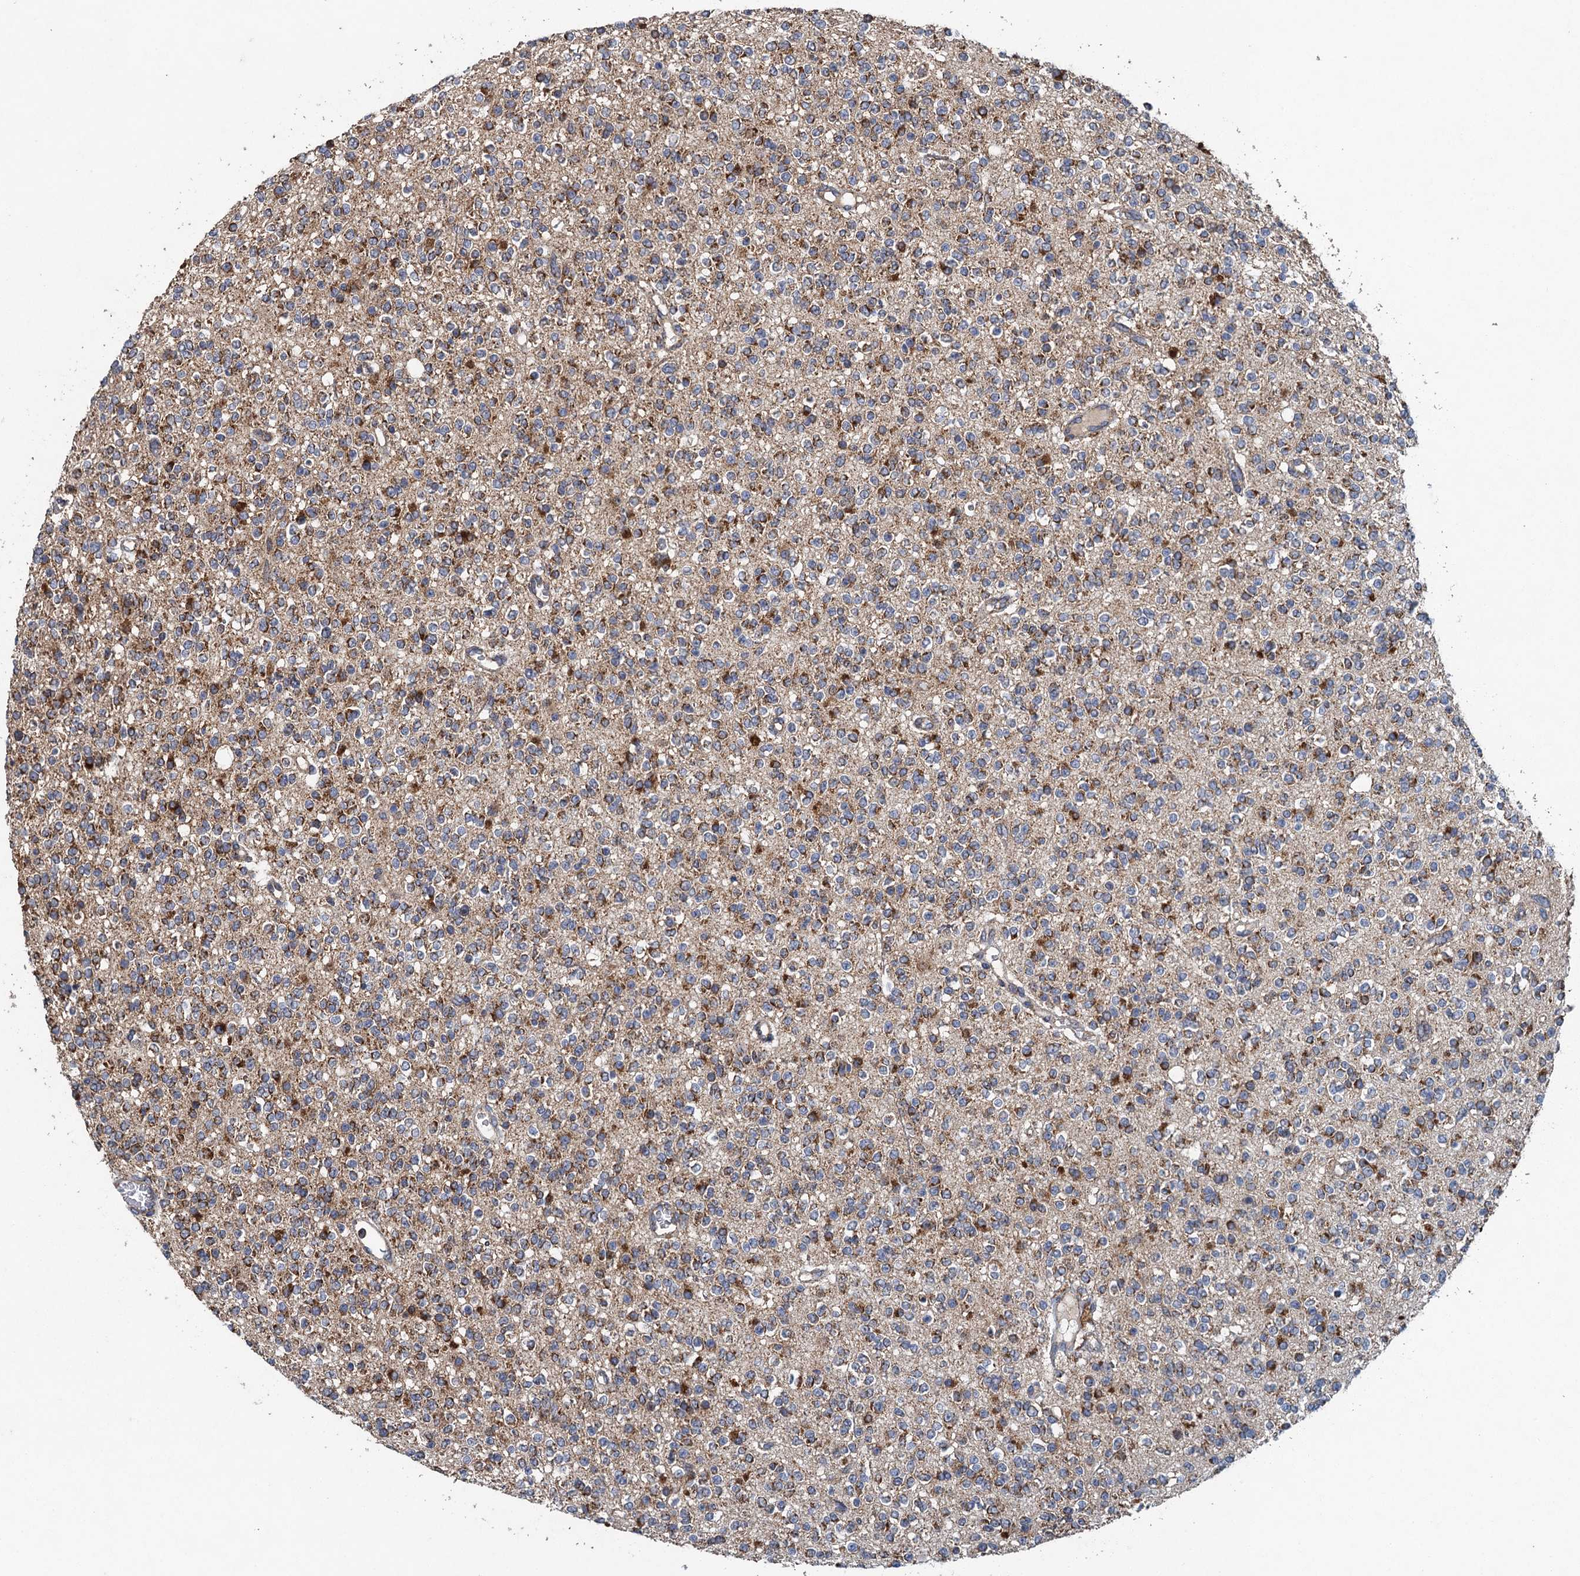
{"staining": {"intensity": "moderate", "quantity": "25%-75%", "location": "cytoplasmic/membranous"}, "tissue": "glioma", "cell_type": "Tumor cells", "image_type": "cancer", "snomed": [{"axis": "morphology", "description": "Glioma, malignant, High grade"}, {"axis": "topography", "description": "Brain"}], "caption": "Malignant glioma (high-grade) tissue exhibits moderate cytoplasmic/membranous positivity in approximately 25%-75% of tumor cells, visualized by immunohistochemistry.", "gene": "BCS1L", "patient": {"sex": "male", "age": 34}}